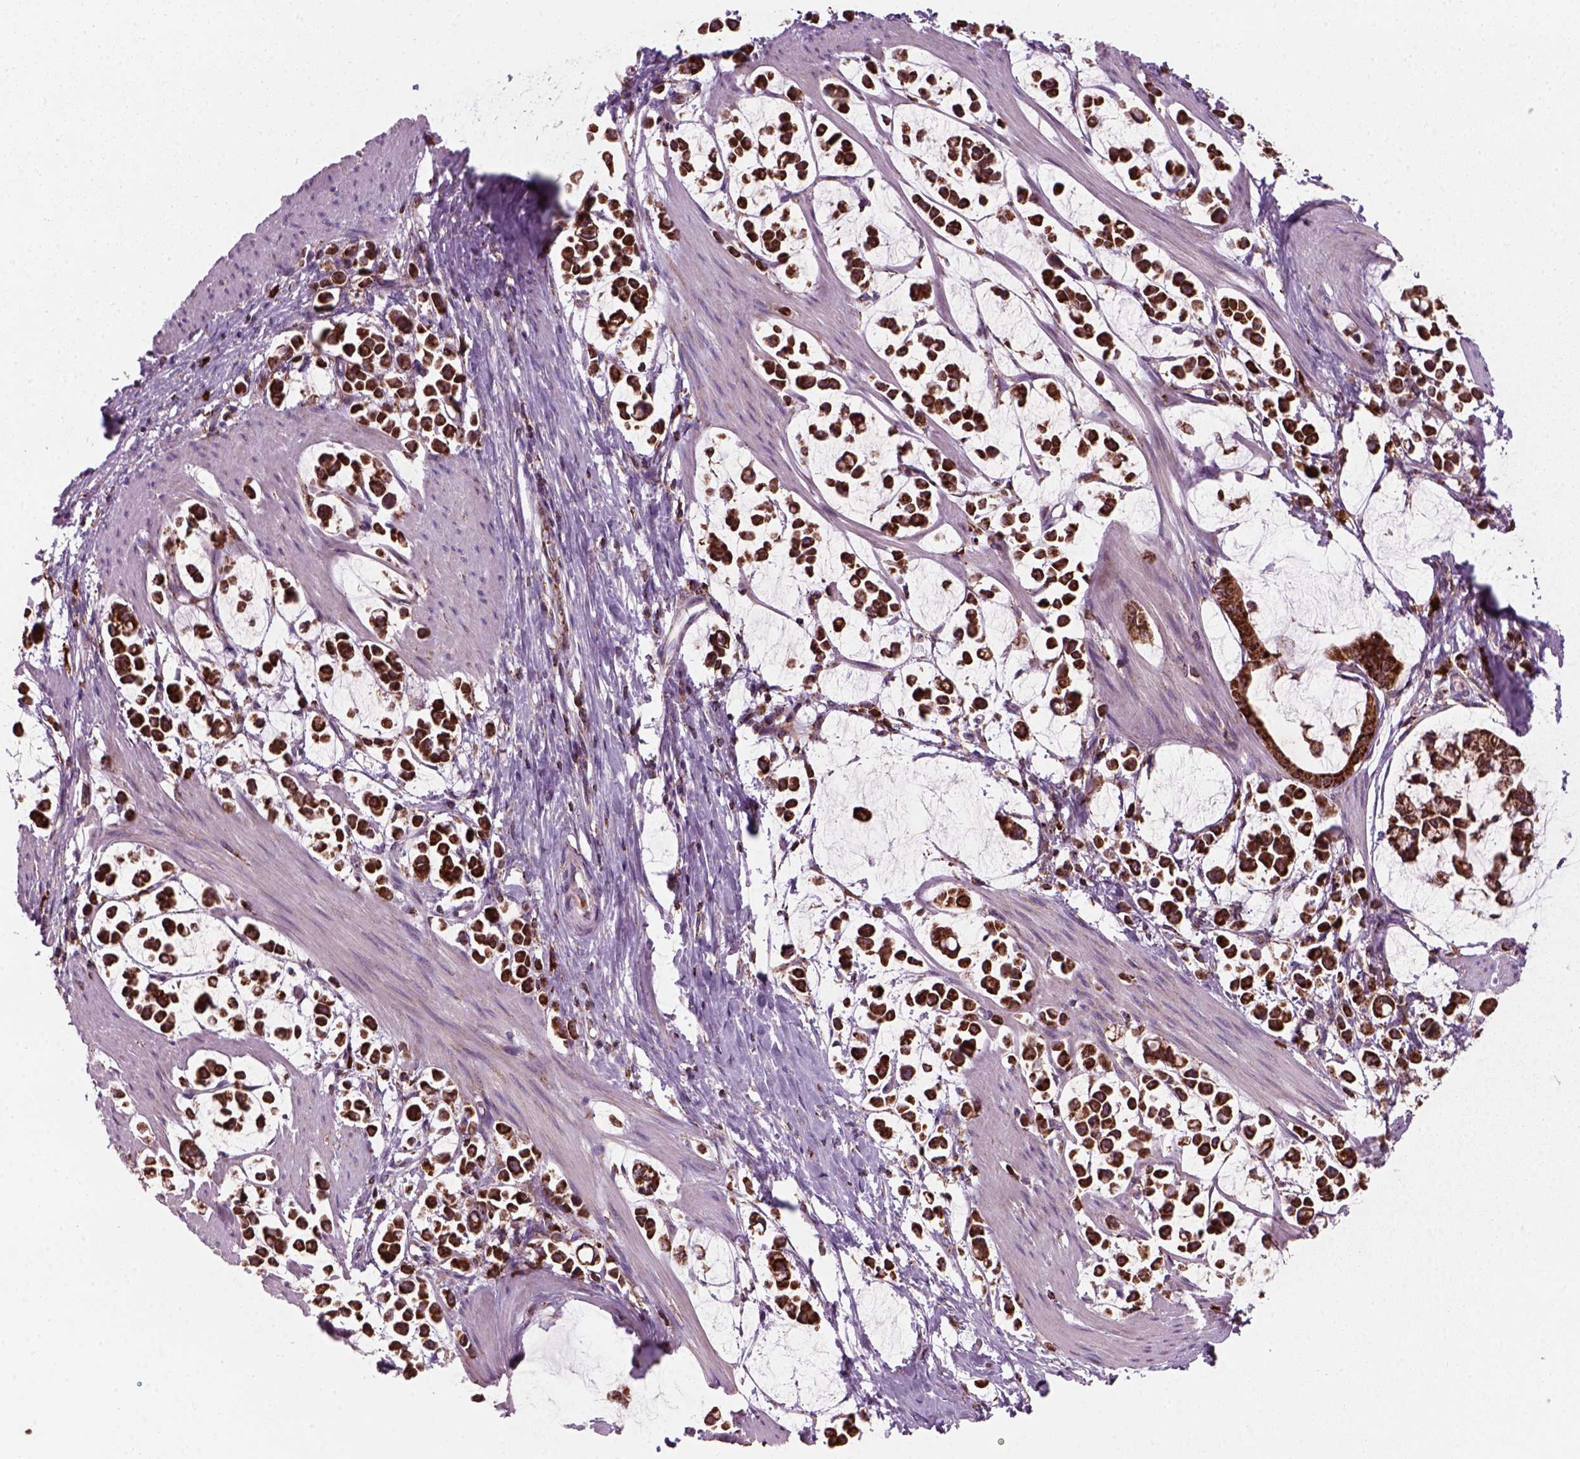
{"staining": {"intensity": "strong", "quantity": ">75%", "location": "cytoplasmic/membranous"}, "tissue": "stomach cancer", "cell_type": "Tumor cells", "image_type": "cancer", "snomed": [{"axis": "morphology", "description": "Adenocarcinoma, NOS"}, {"axis": "topography", "description": "Stomach"}], "caption": "This is an image of immunohistochemistry staining of stomach adenocarcinoma, which shows strong expression in the cytoplasmic/membranous of tumor cells.", "gene": "NUDT16L1", "patient": {"sex": "male", "age": 82}}